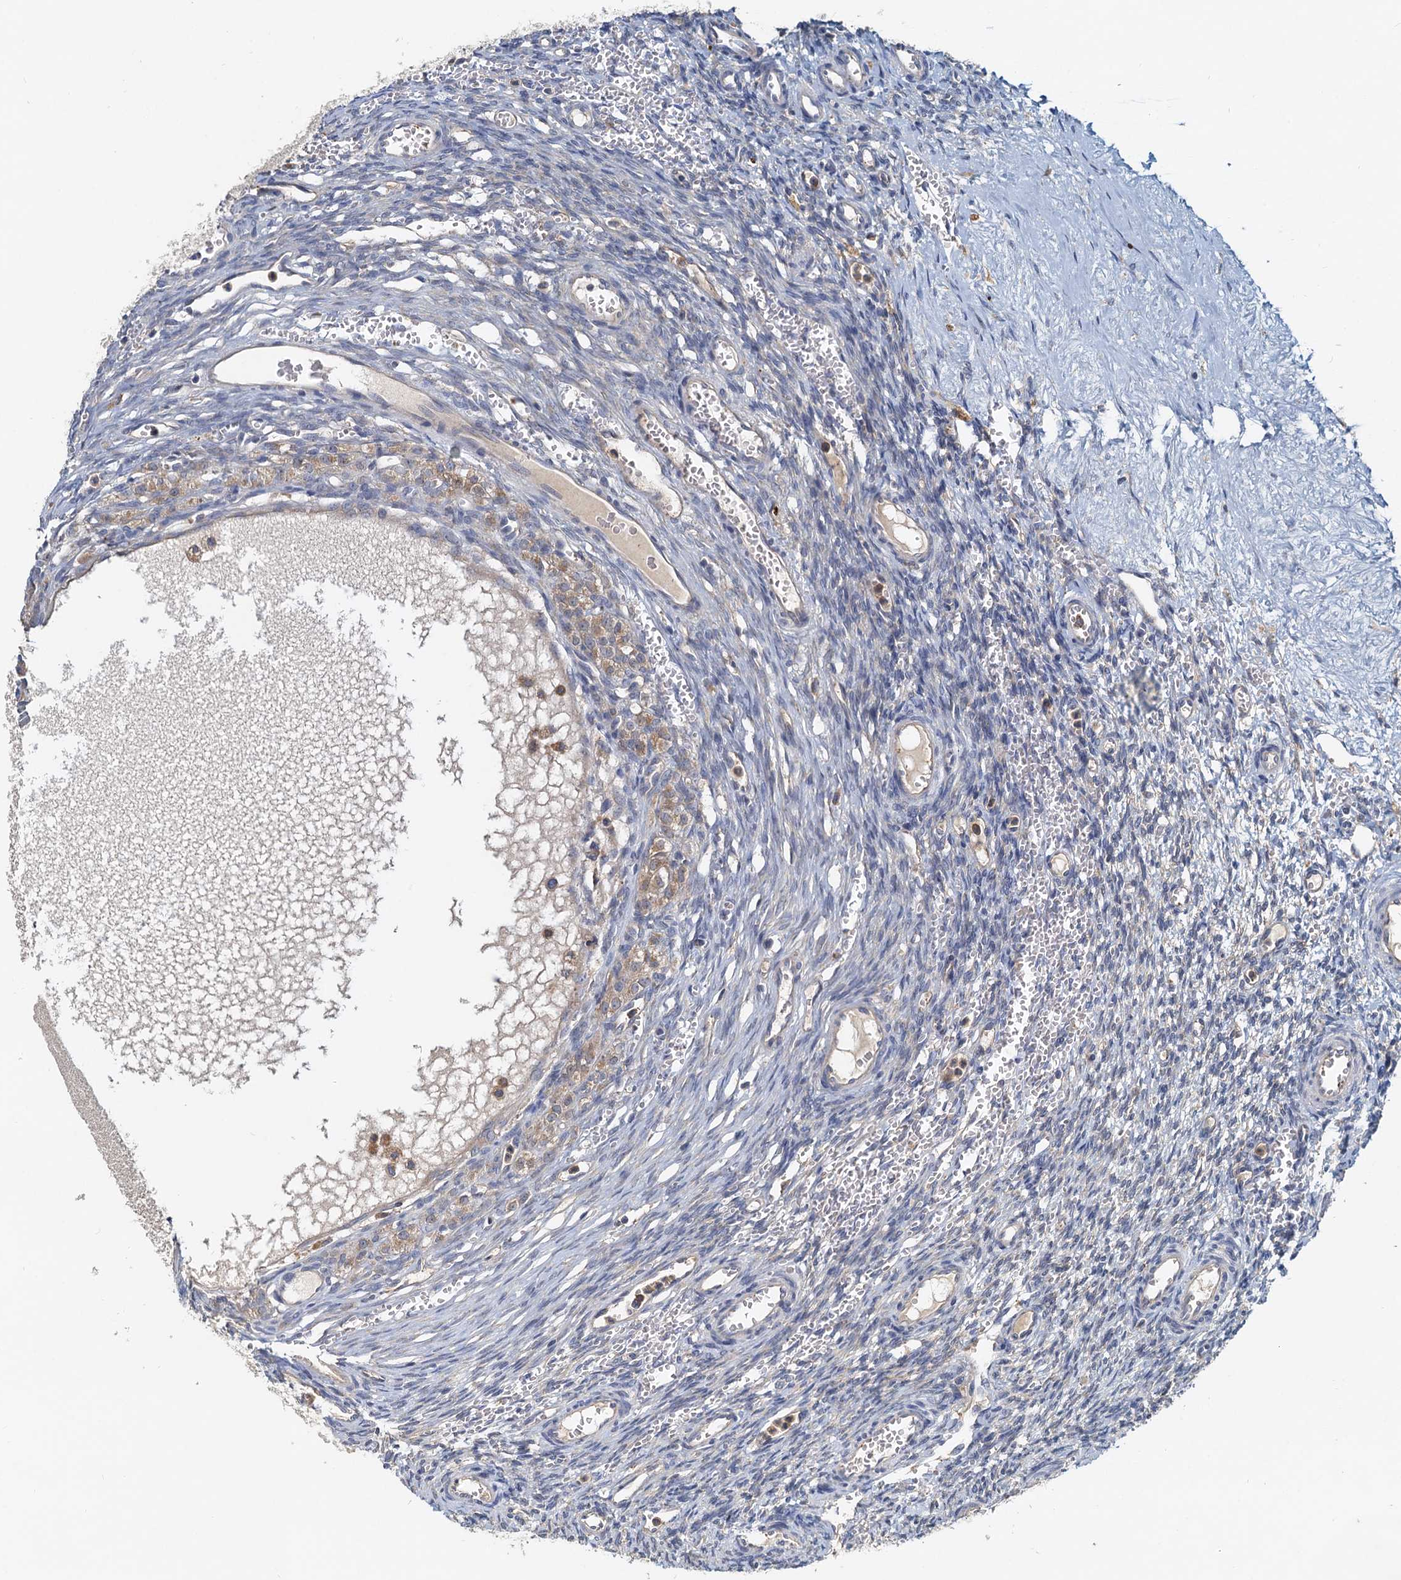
{"staining": {"intensity": "negative", "quantity": "none", "location": "none"}, "tissue": "ovary", "cell_type": "Ovarian stroma cells", "image_type": "normal", "snomed": [{"axis": "morphology", "description": "Normal tissue, NOS"}, {"axis": "topography", "description": "Ovary"}], "caption": "An IHC histopathology image of unremarkable ovary is shown. There is no staining in ovarian stroma cells of ovary. (DAB (3,3'-diaminobenzidine) IHC visualized using brightfield microscopy, high magnification).", "gene": "TOLLIP", "patient": {"sex": "female", "age": 39}}